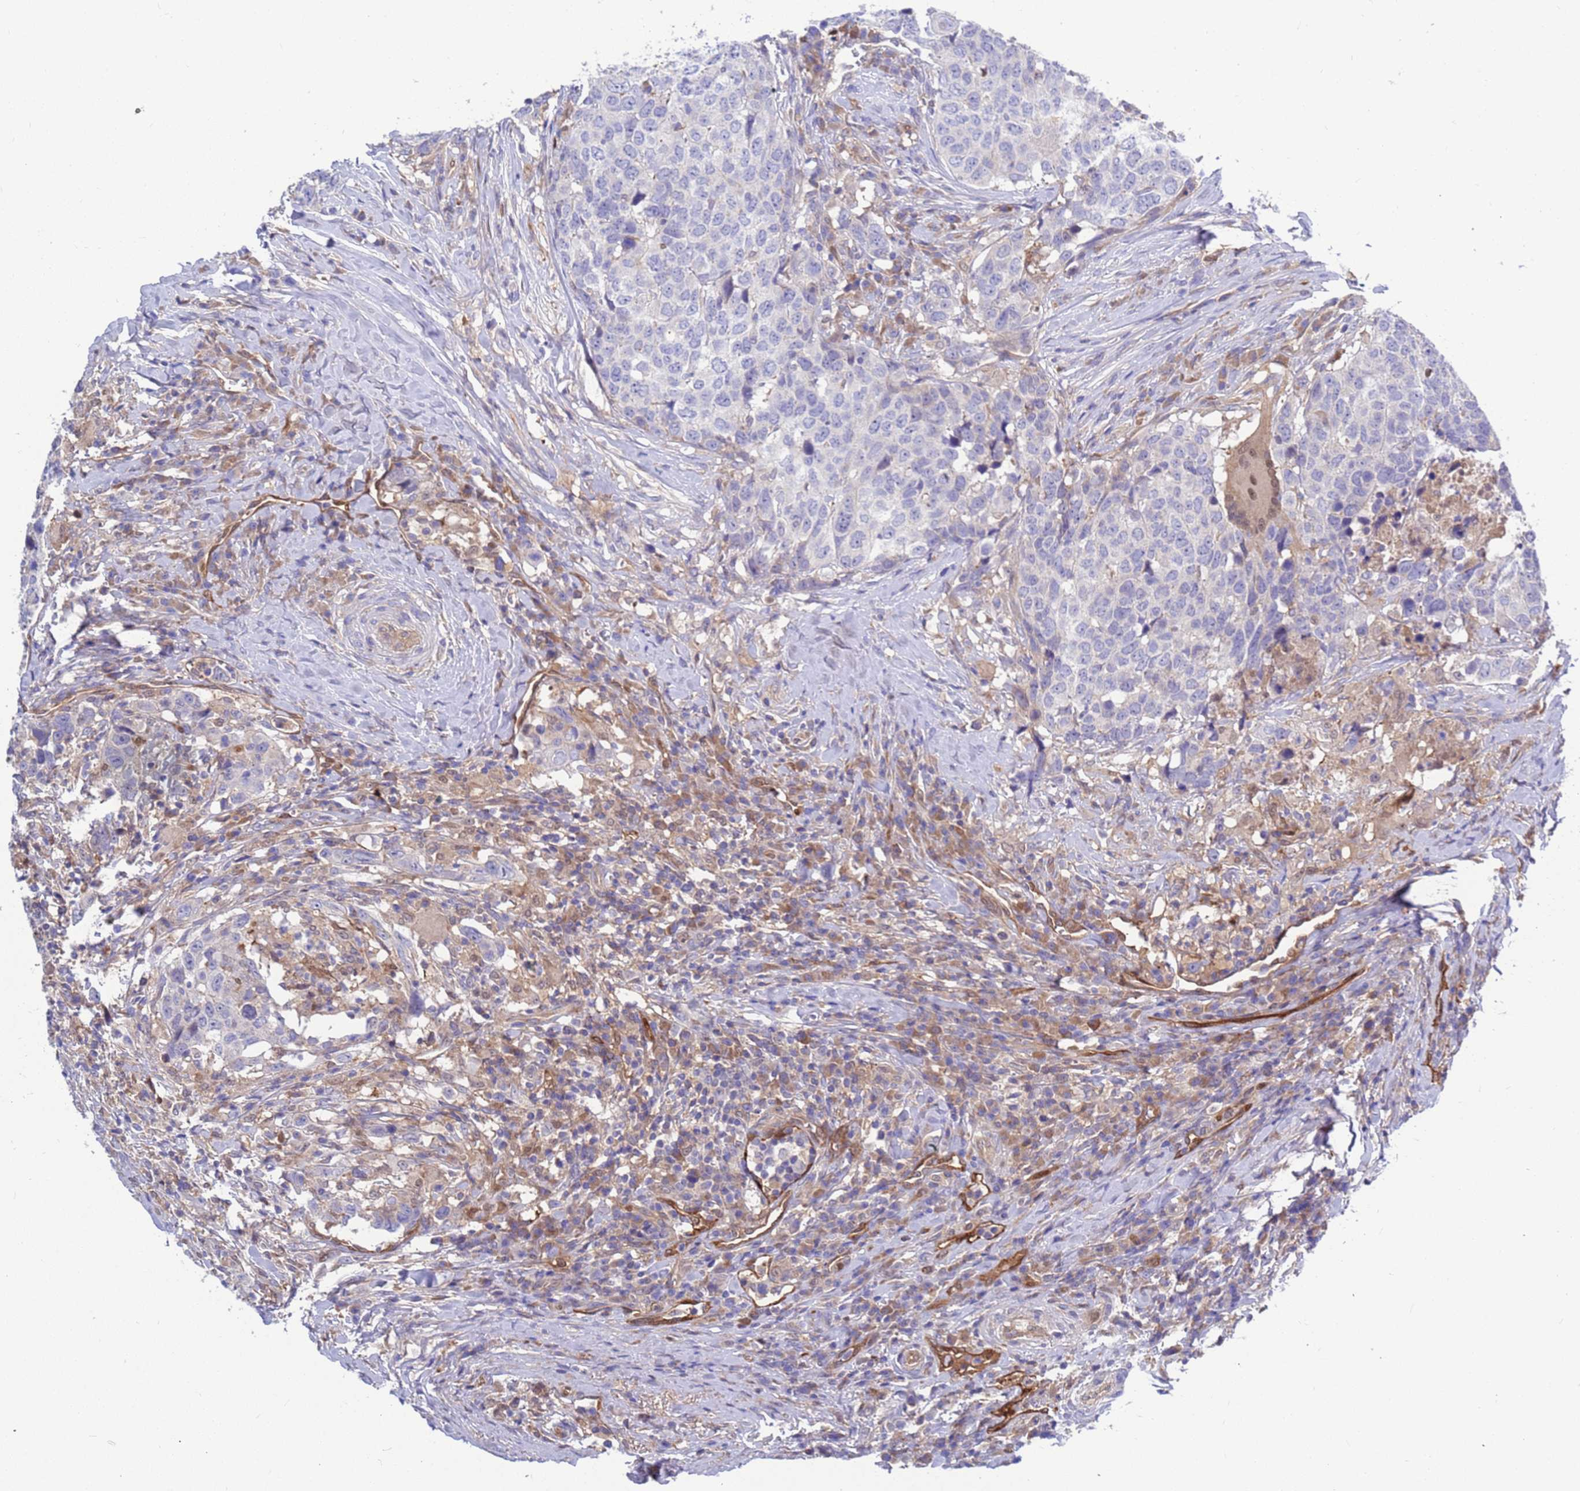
{"staining": {"intensity": "negative", "quantity": "none", "location": "none"}, "tissue": "head and neck cancer", "cell_type": "Tumor cells", "image_type": "cancer", "snomed": [{"axis": "morphology", "description": "Squamous cell carcinoma, NOS"}, {"axis": "topography", "description": "Head-Neck"}], "caption": "IHC photomicrograph of human head and neck cancer stained for a protein (brown), which reveals no staining in tumor cells. (DAB (3,3'-diaminobenzidine) IHC with hematoxylin counter stain).", "gene": "FOXRED1", "patient": {"sex": "male", "age": 66}}